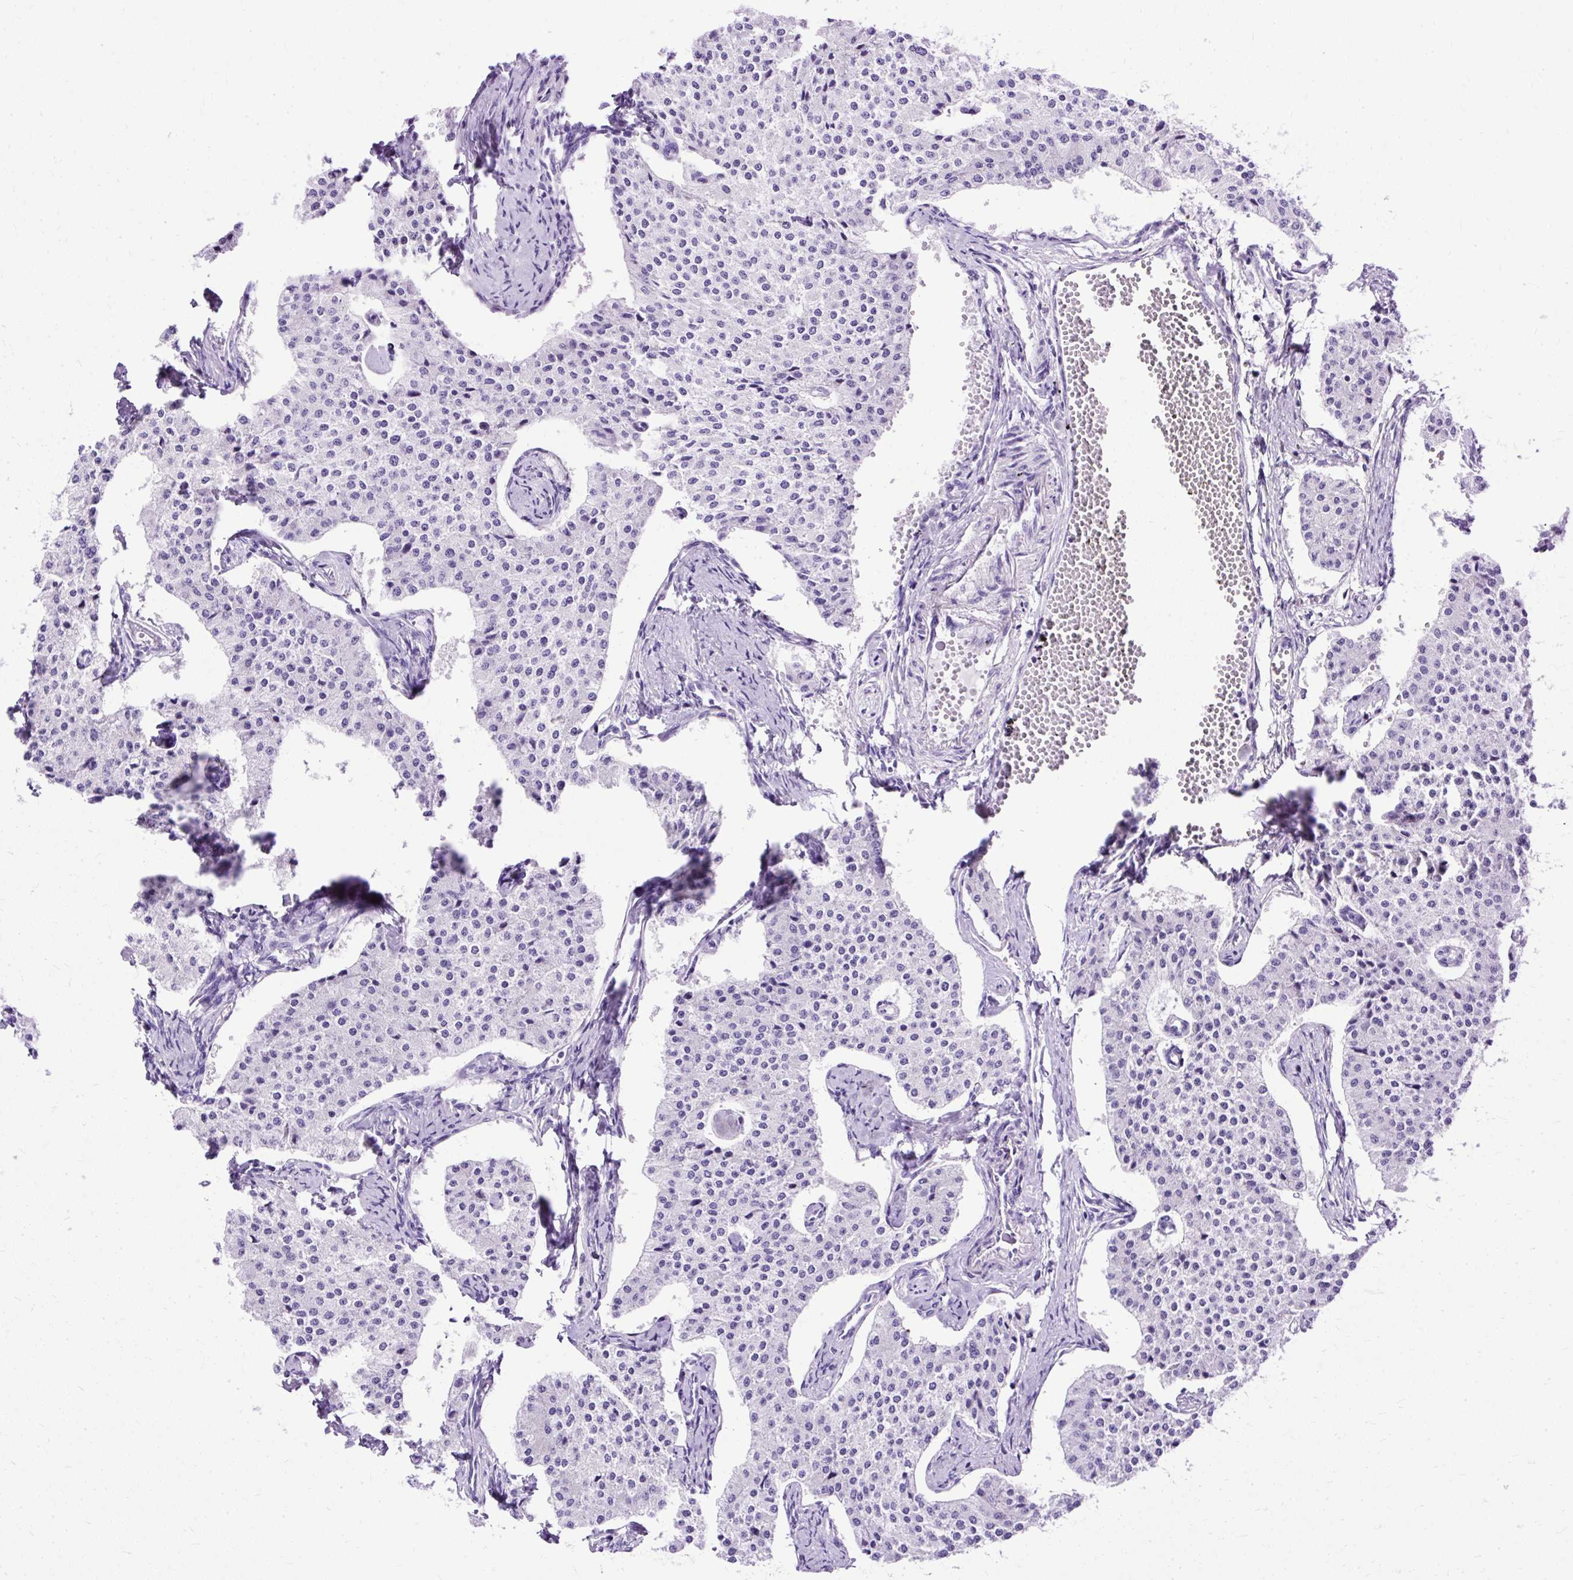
{"staining": {"intensity": "negative", "quantity": "none", "location": "none"}, "tissue": "carcinoid", "cell_type": "Tumor cells", "image_type": "cancer", "snomed": [{"axis": "morphology", "description": "Carcinoid, malignant, NOS"}, {"axis": "topography", "description": "Colon"}], "caption": "The histopathology image demonstrates no significant expression in tumor cells of carcinoid (malignant).", "gene": "SLC8A2", "patient": {"sex": "female", "age": 52}}